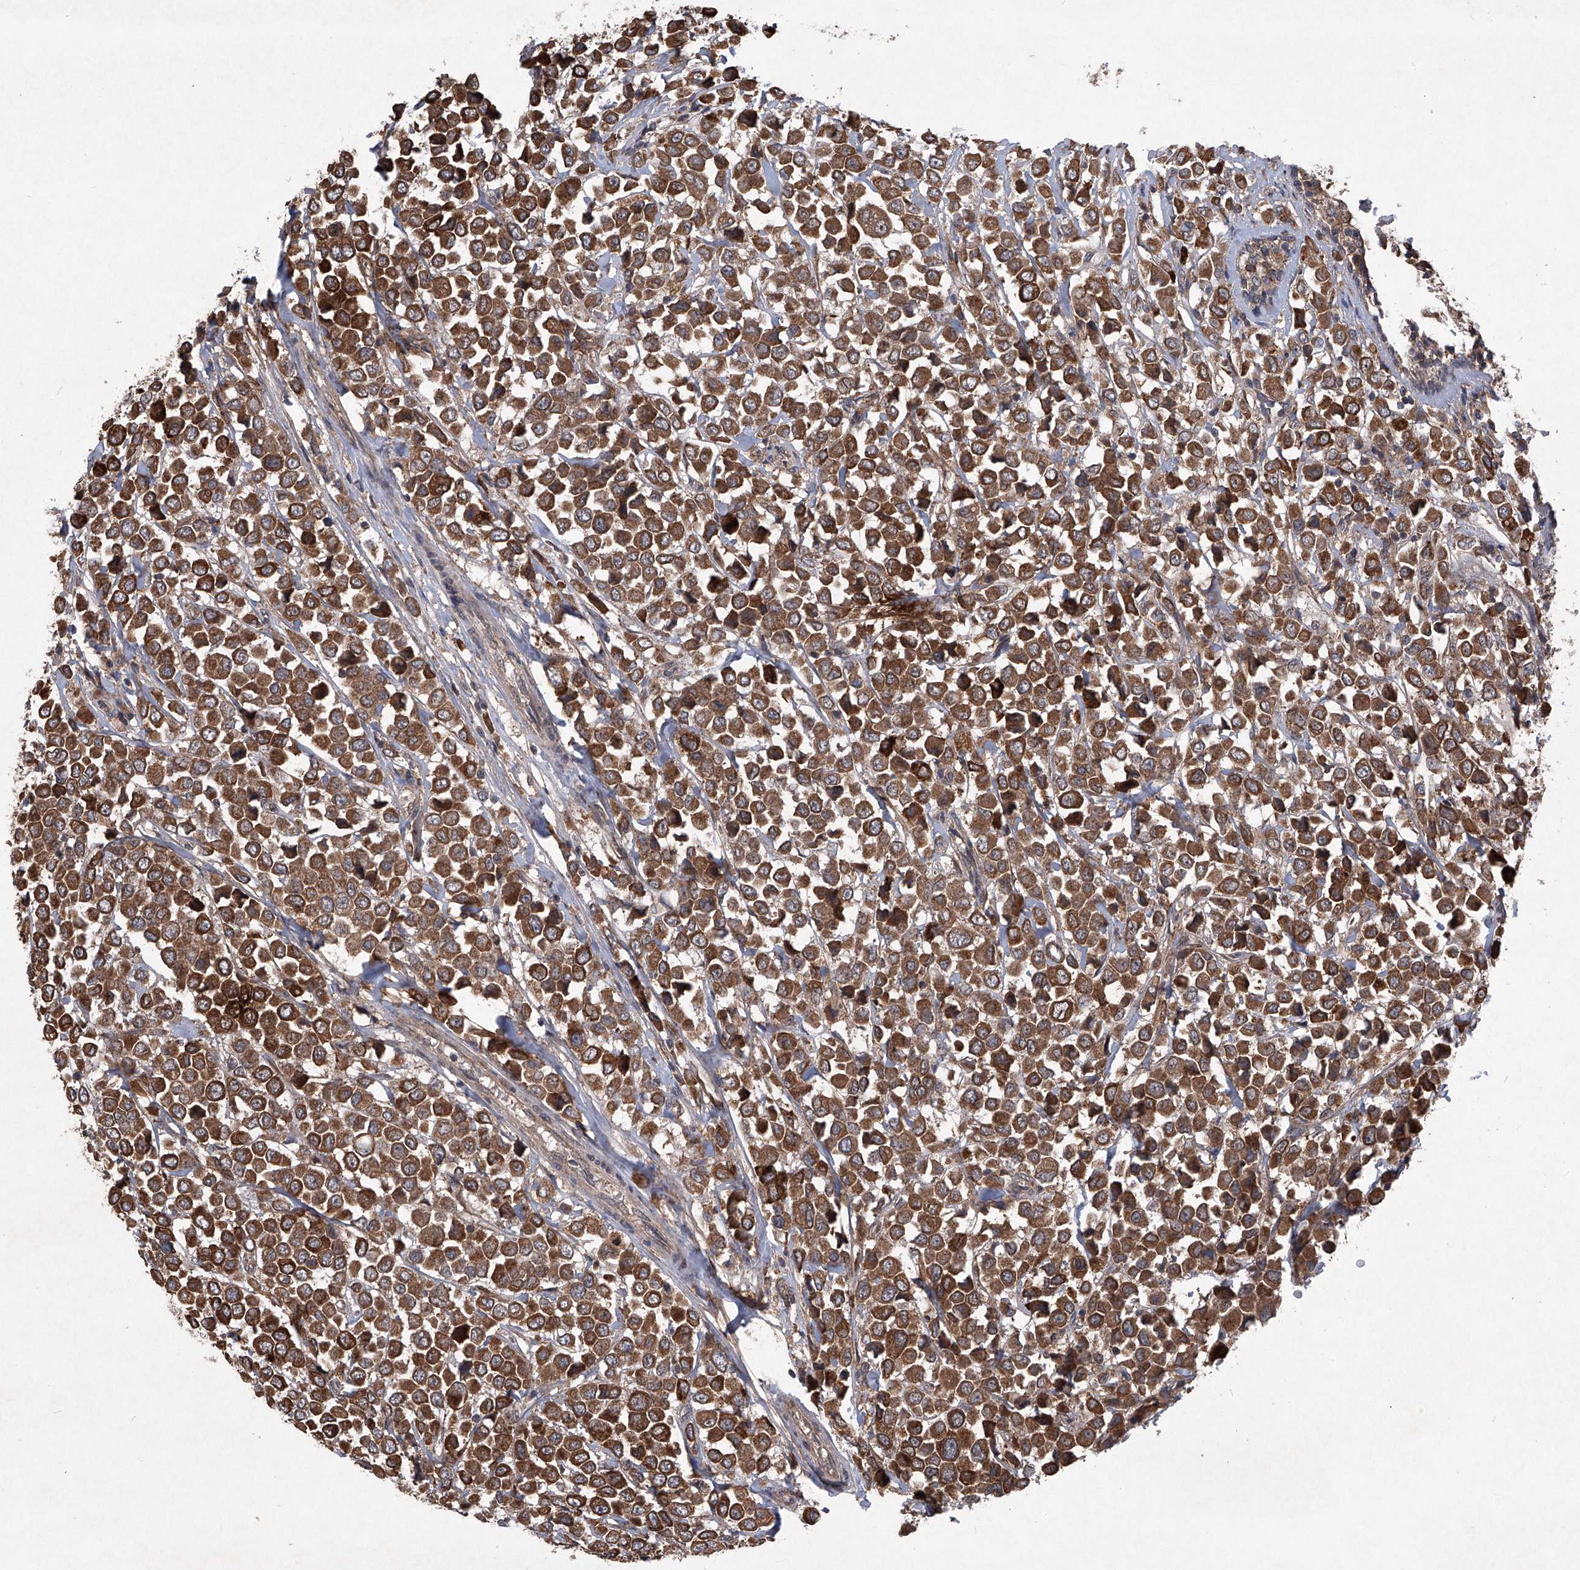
{"staining": {"intensity": "strong", "quantity": ">75%", "location": "cytoplasmic/membranous"}, "tissue": "breast cancer", "cell_type": "Tumor cells", "image_type": "cancer", "snomed": [{"axis": "morphology", "description": "Duct carcinoma"}, {"axis": "topography", "description": "Breast"}], "caption": "About >75% of tumor cells in human breast invasive ductal carcinoma reveal strong cytoplasmic/membranous protein staining as visualized by brown immunohistochemical staining.", "gene": "SUMF2", "patient": {"sex": "female", "age": 61}}